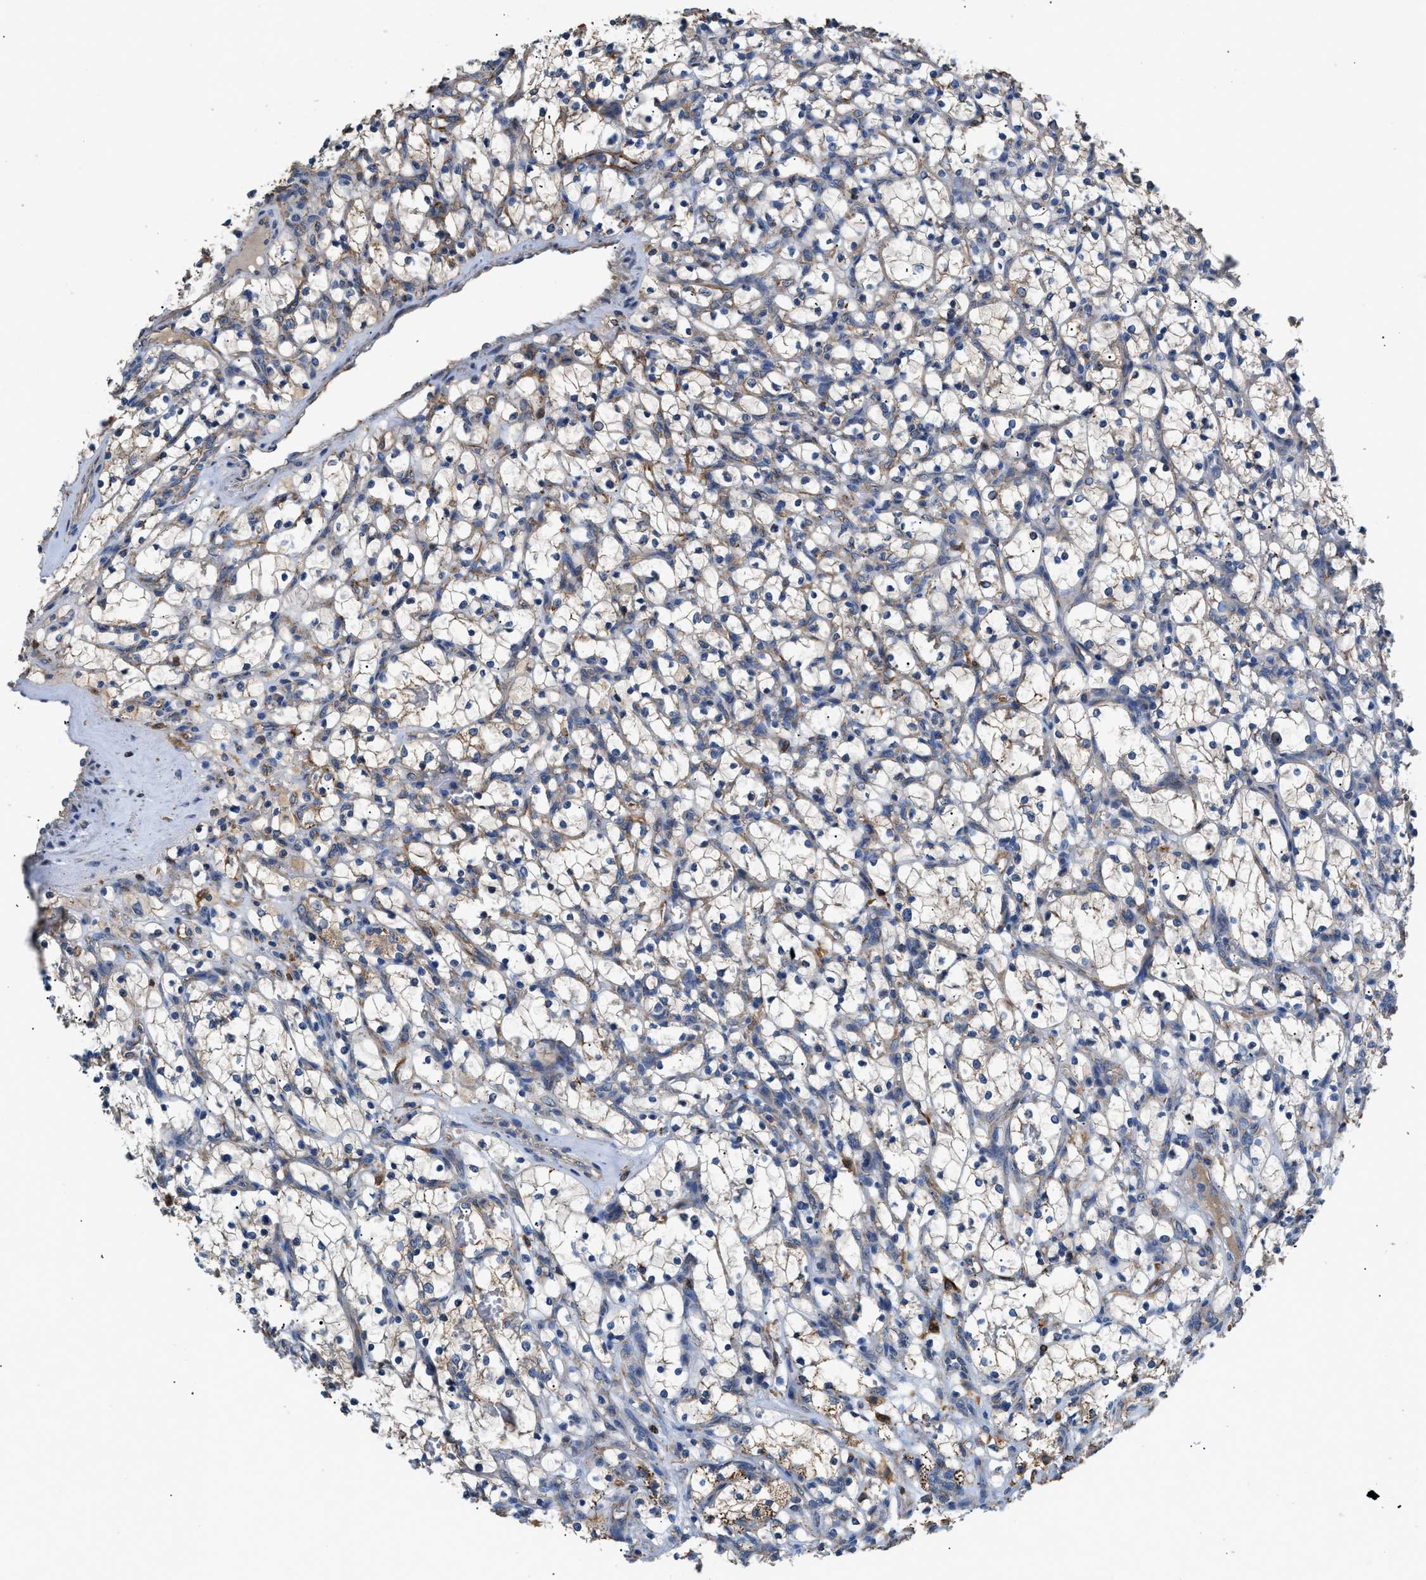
{"staining": {"intensity": "weak", "quantity": "25%-75%", "location": "cytoplasmic/membranous"}, "tissue": "renal cancer", "cell_type": "Tumor cells", "image_type": "cancer", "snomed": [{"axis": "morphology", "description": "Adenocarcinoma, NOS"}, {"axis": "topography", "description": "Kidney"}], "caption": "About 25%-75% of tumor cells in renal cancer (adenocarcinoma) demonstrate weak cytoplasmic/membranous protein expression as visualized by brown immunohistochemical staining.", "gene": "CDK15", "patient": {"sex": "female", "age": 69}}